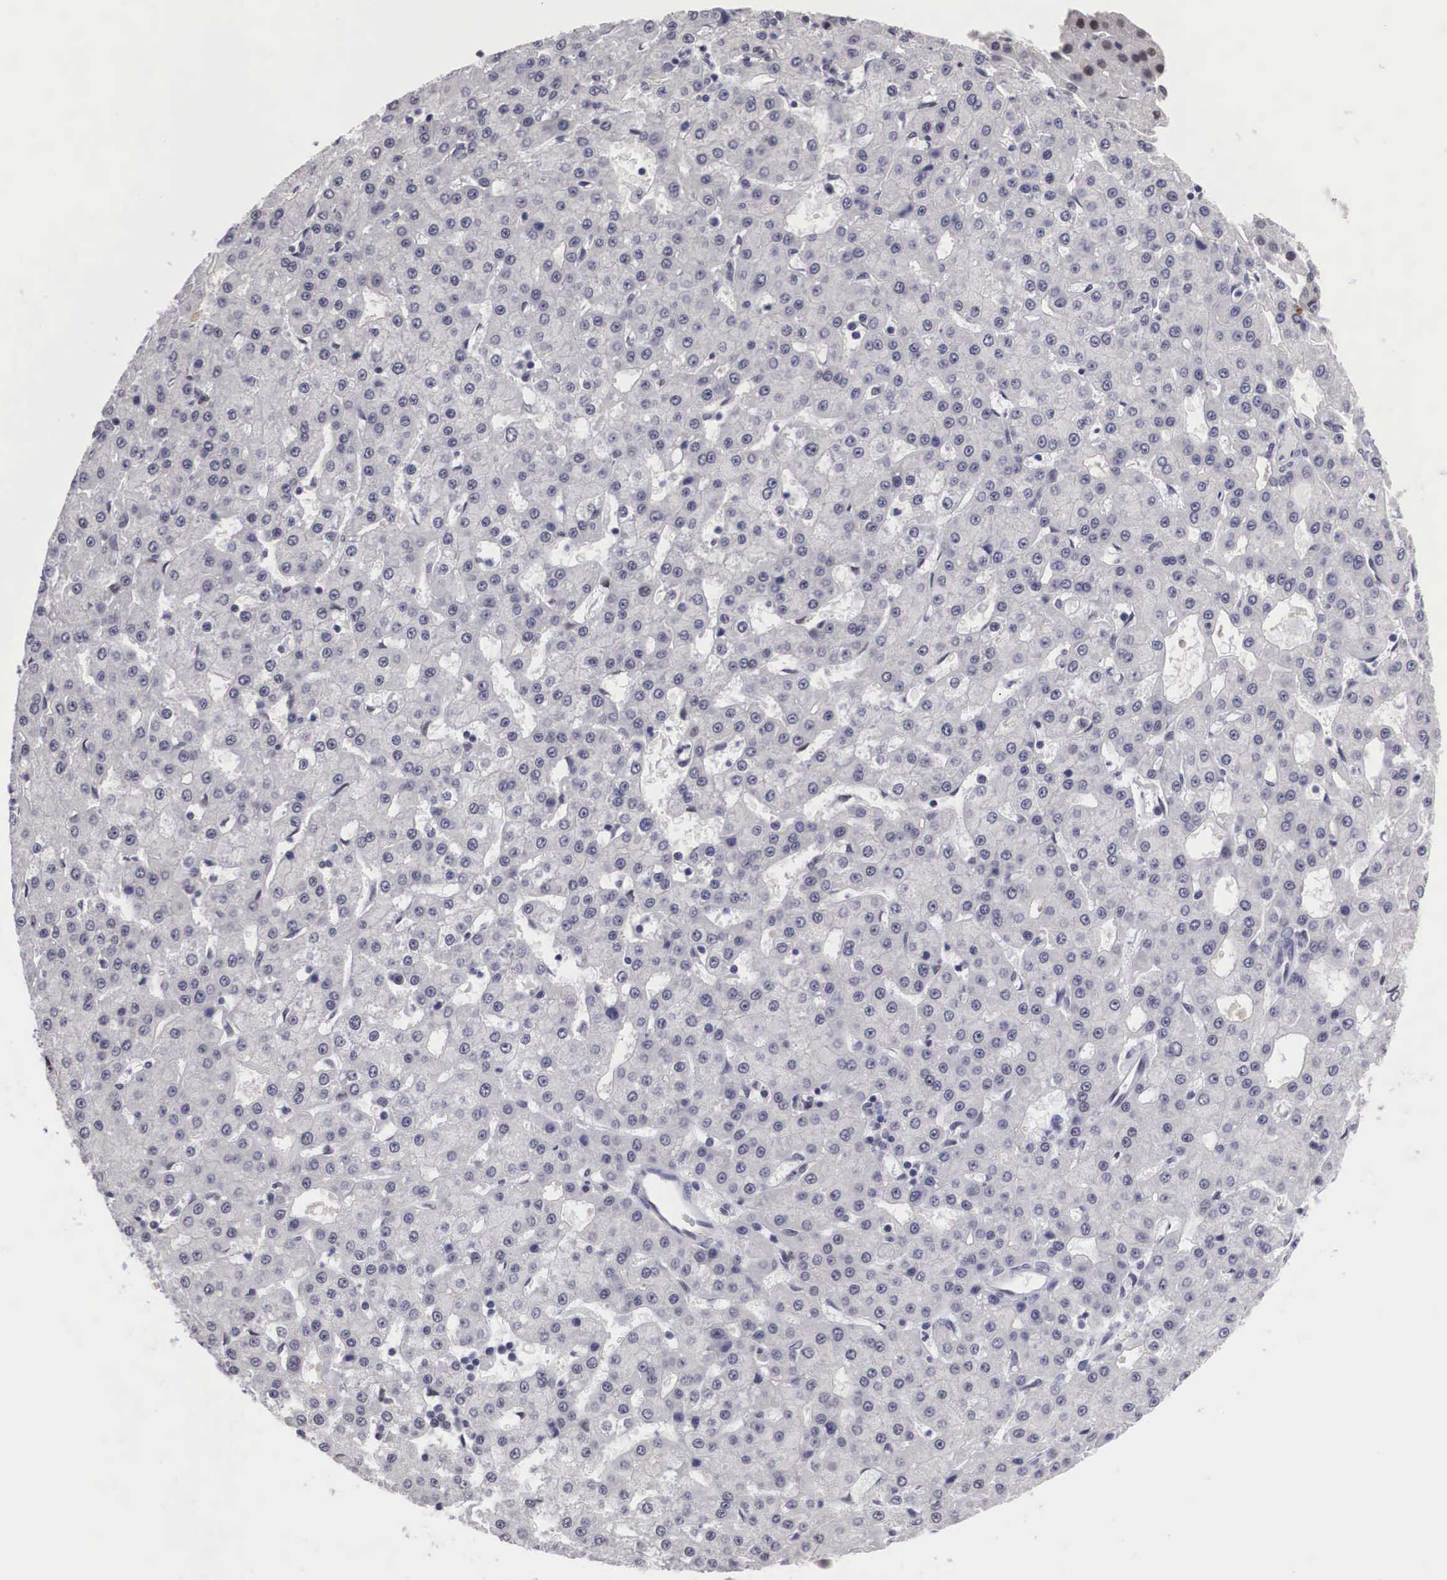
{"staining": {"intensity": "negative", "quantity": "none", "location": "none"}, "tissue": "liver cancer", "cell_type": "Tumor cells", "image_type": "cancer", "snomed": [{"axis": "morphology", "description": "Carcinoma, Hepatocellular, NOS"}, {"axis": "topography", "description": "Liver"}], "caption": "Immunohistochemical staining of liver cancer (hepatocellular carcinoma) shows no significant staining in tumor cells.", "gene": "MORC2", "patient": {"sex": "male", "age": 47}}